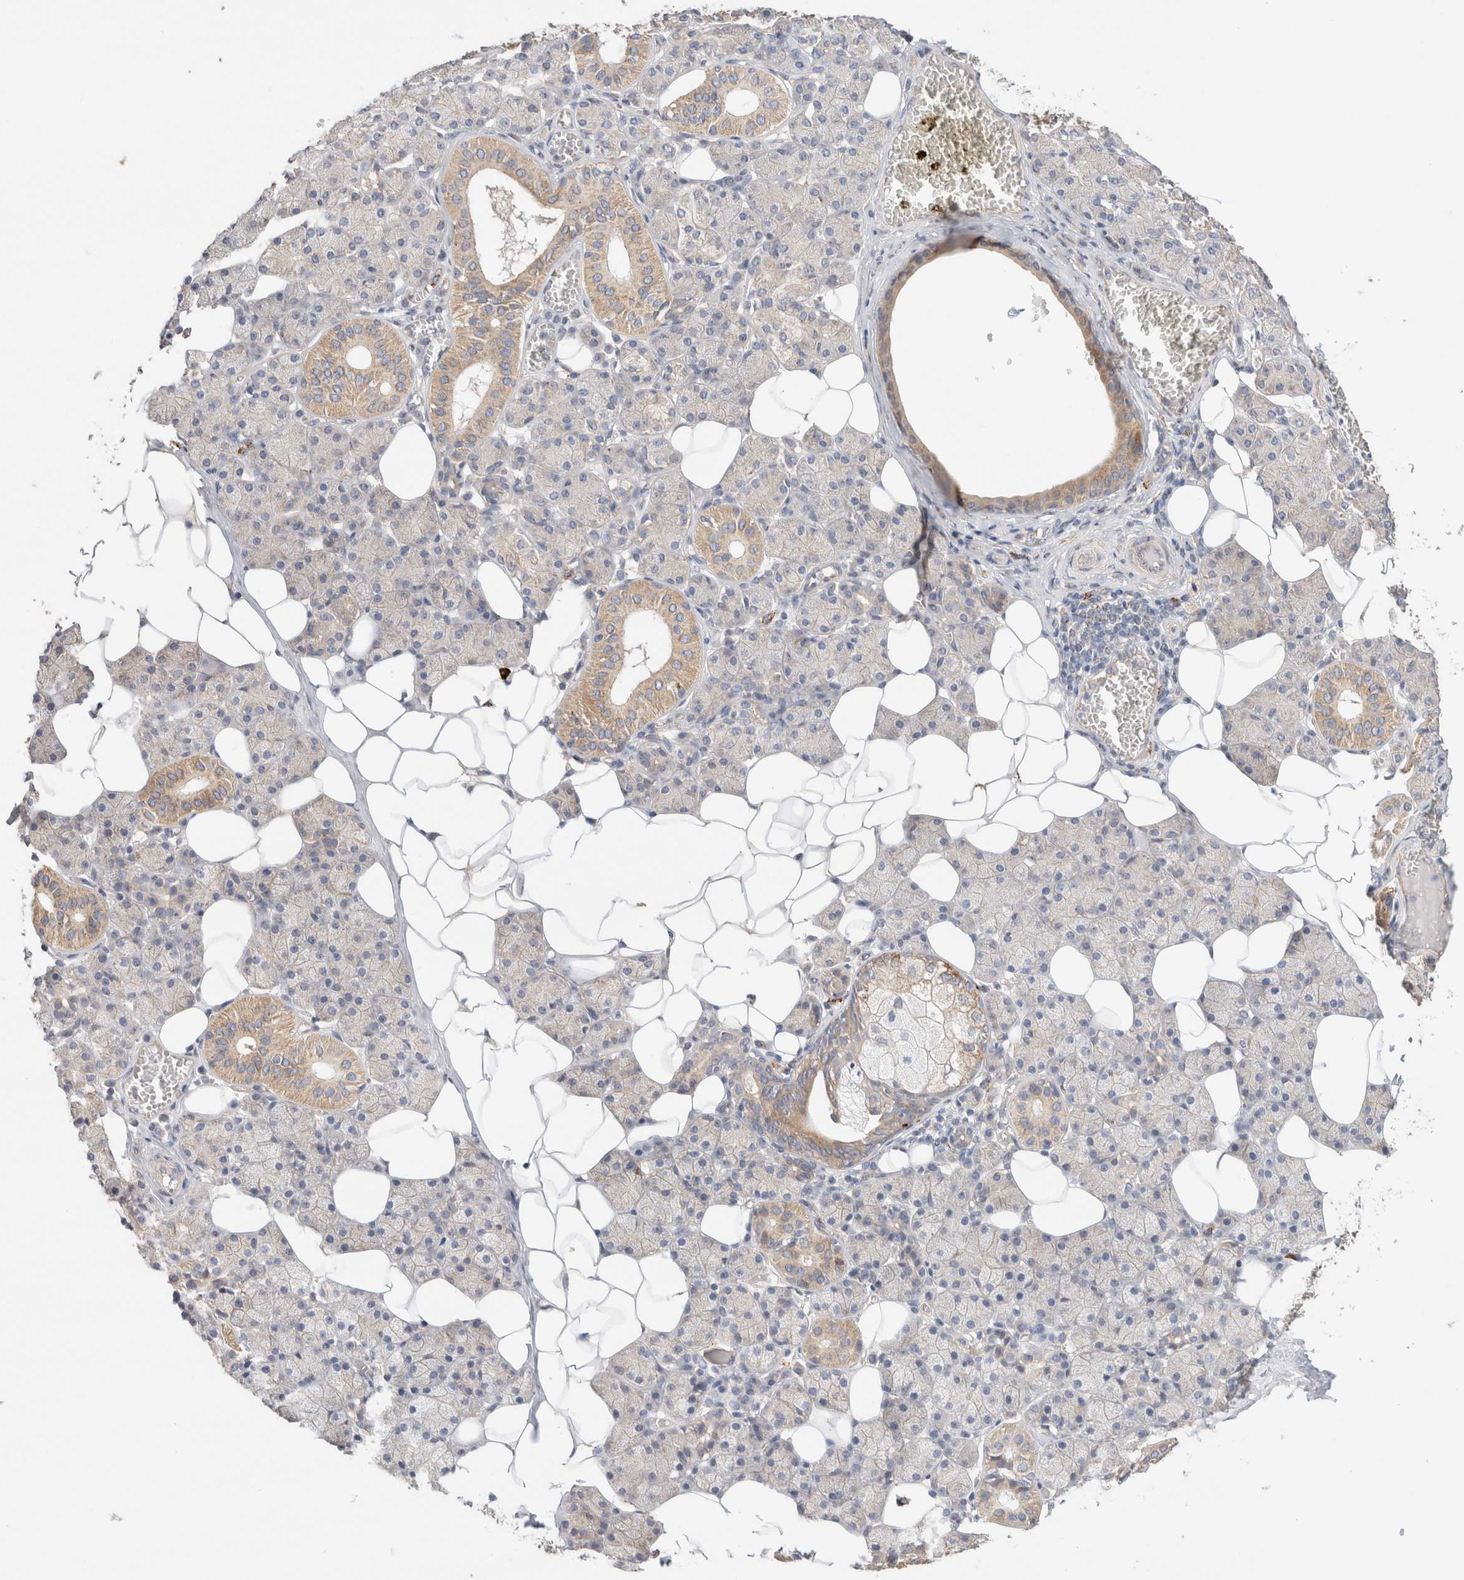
{"staining": {"intensity": "weak", "quantity": "<25%", "location": "cytoplasmic/membranous"}, "tissue": "salivary gland", "cell_type": "Glandular cells", "image_type": "normal", "snomed": [{"axis": "morphology", "description": "Normal tissue, NOS"}, {"axis": "topography", "description": "Salivary gland"}], "caption": "Histopathology image shows no significant protein positivity in glandular cells of unremarkable salivary gland. (Immunohistochemistry, brightfield microscopy, high magnification).", "gene": "B3GNTL1", "patient": {"sex": "female", "age": 33}}